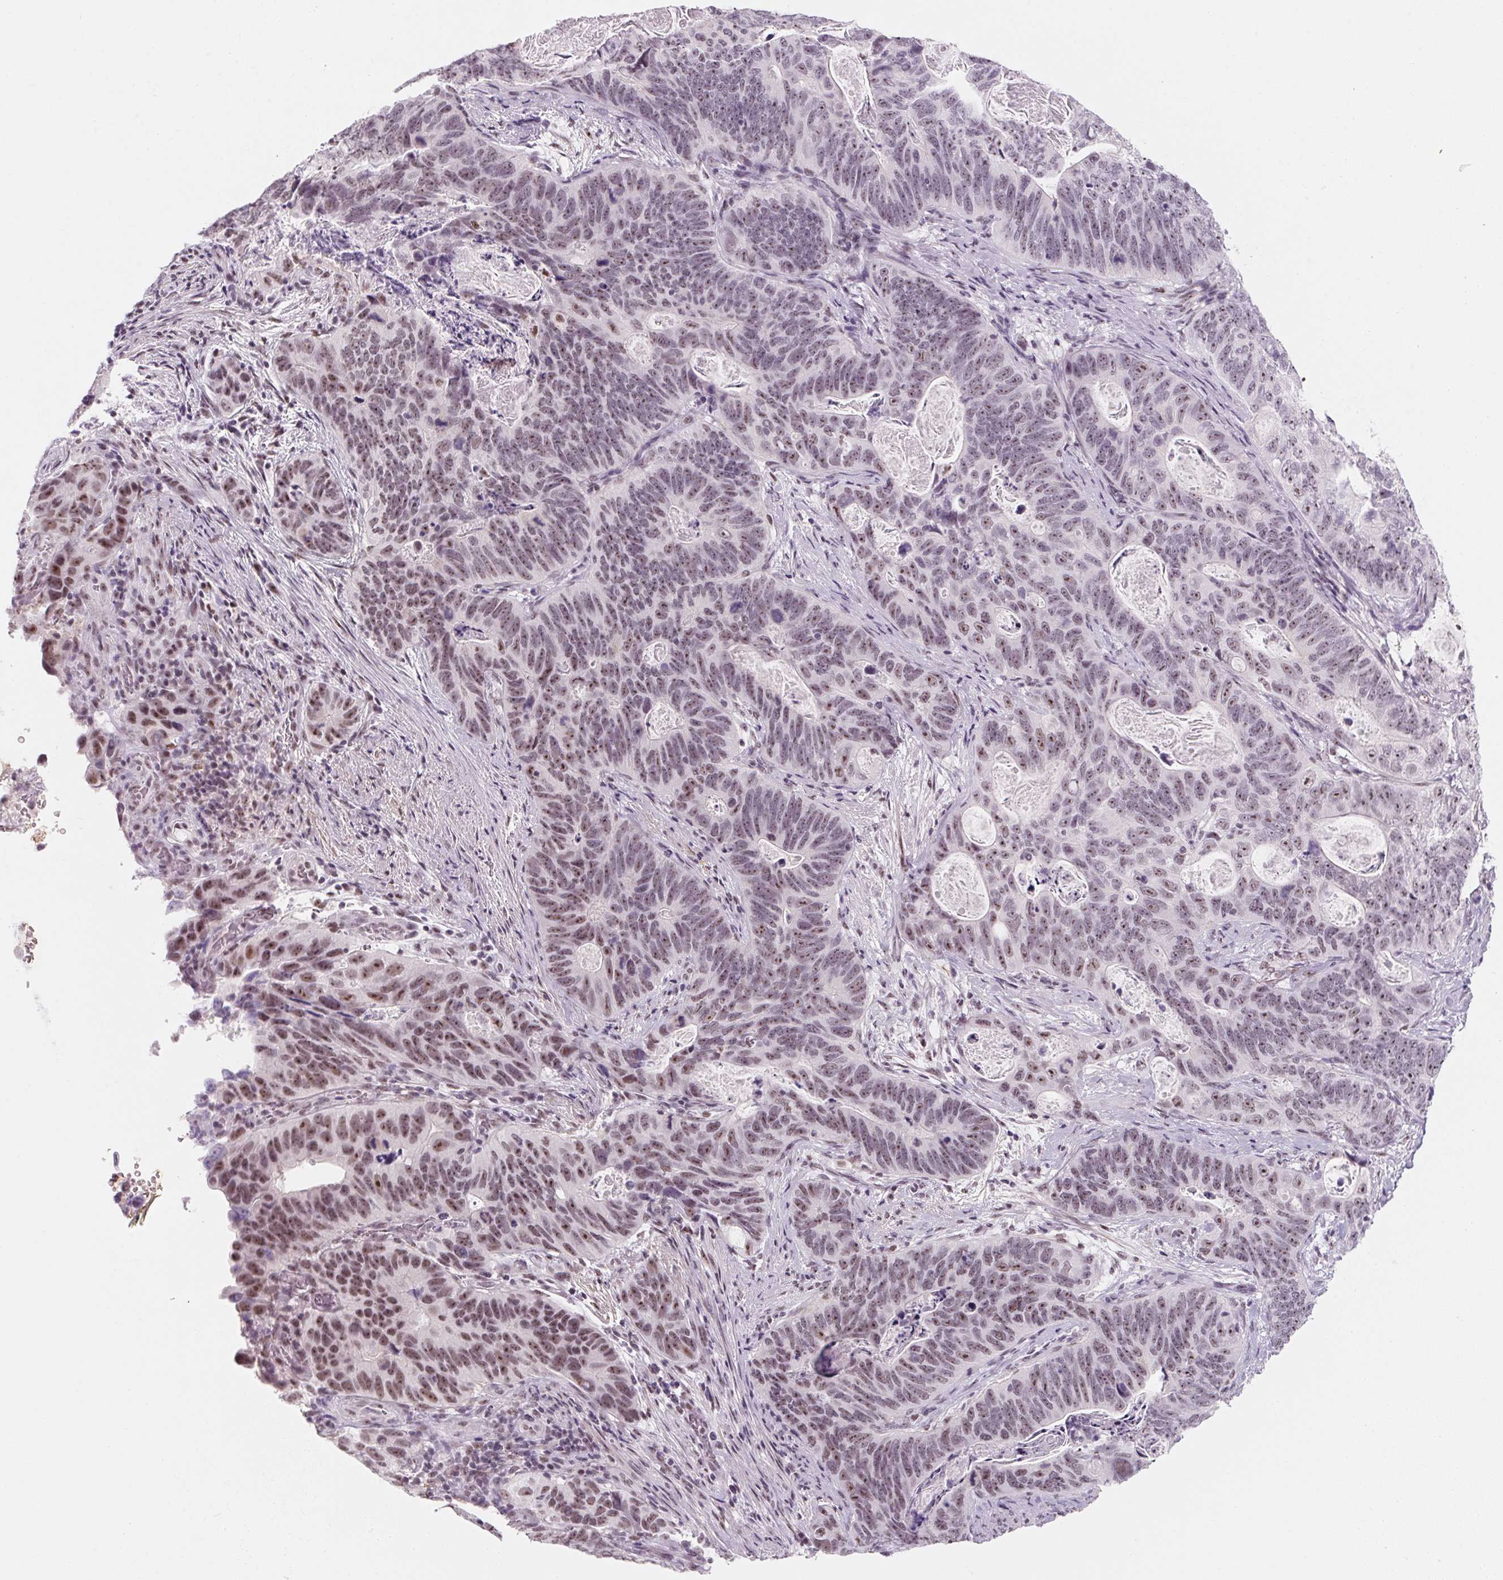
{"staining": {"intensity": "weak", "quantity": "25%-75%", "location": "nuclear"}, "tissue": "stomach cancer", "cell_type": "Tumor cells", "image_type": "cancer", "snomed": [{"axis": "morphology", "description": "Normal tissue, NOS"}, {"axis": "morphology", "description": "Adenocarcinoma, NOS"}, {"axis": "topography", "description": "Stomach"}], "caption": "Human stomach adenocarcinoma stained for a protein (brown) exhibits weak nuclear positive positivity in about 25%-75% of tumor cells.", "gene": "ZIC4", "patient": {"sex": "female", "age": 89}}